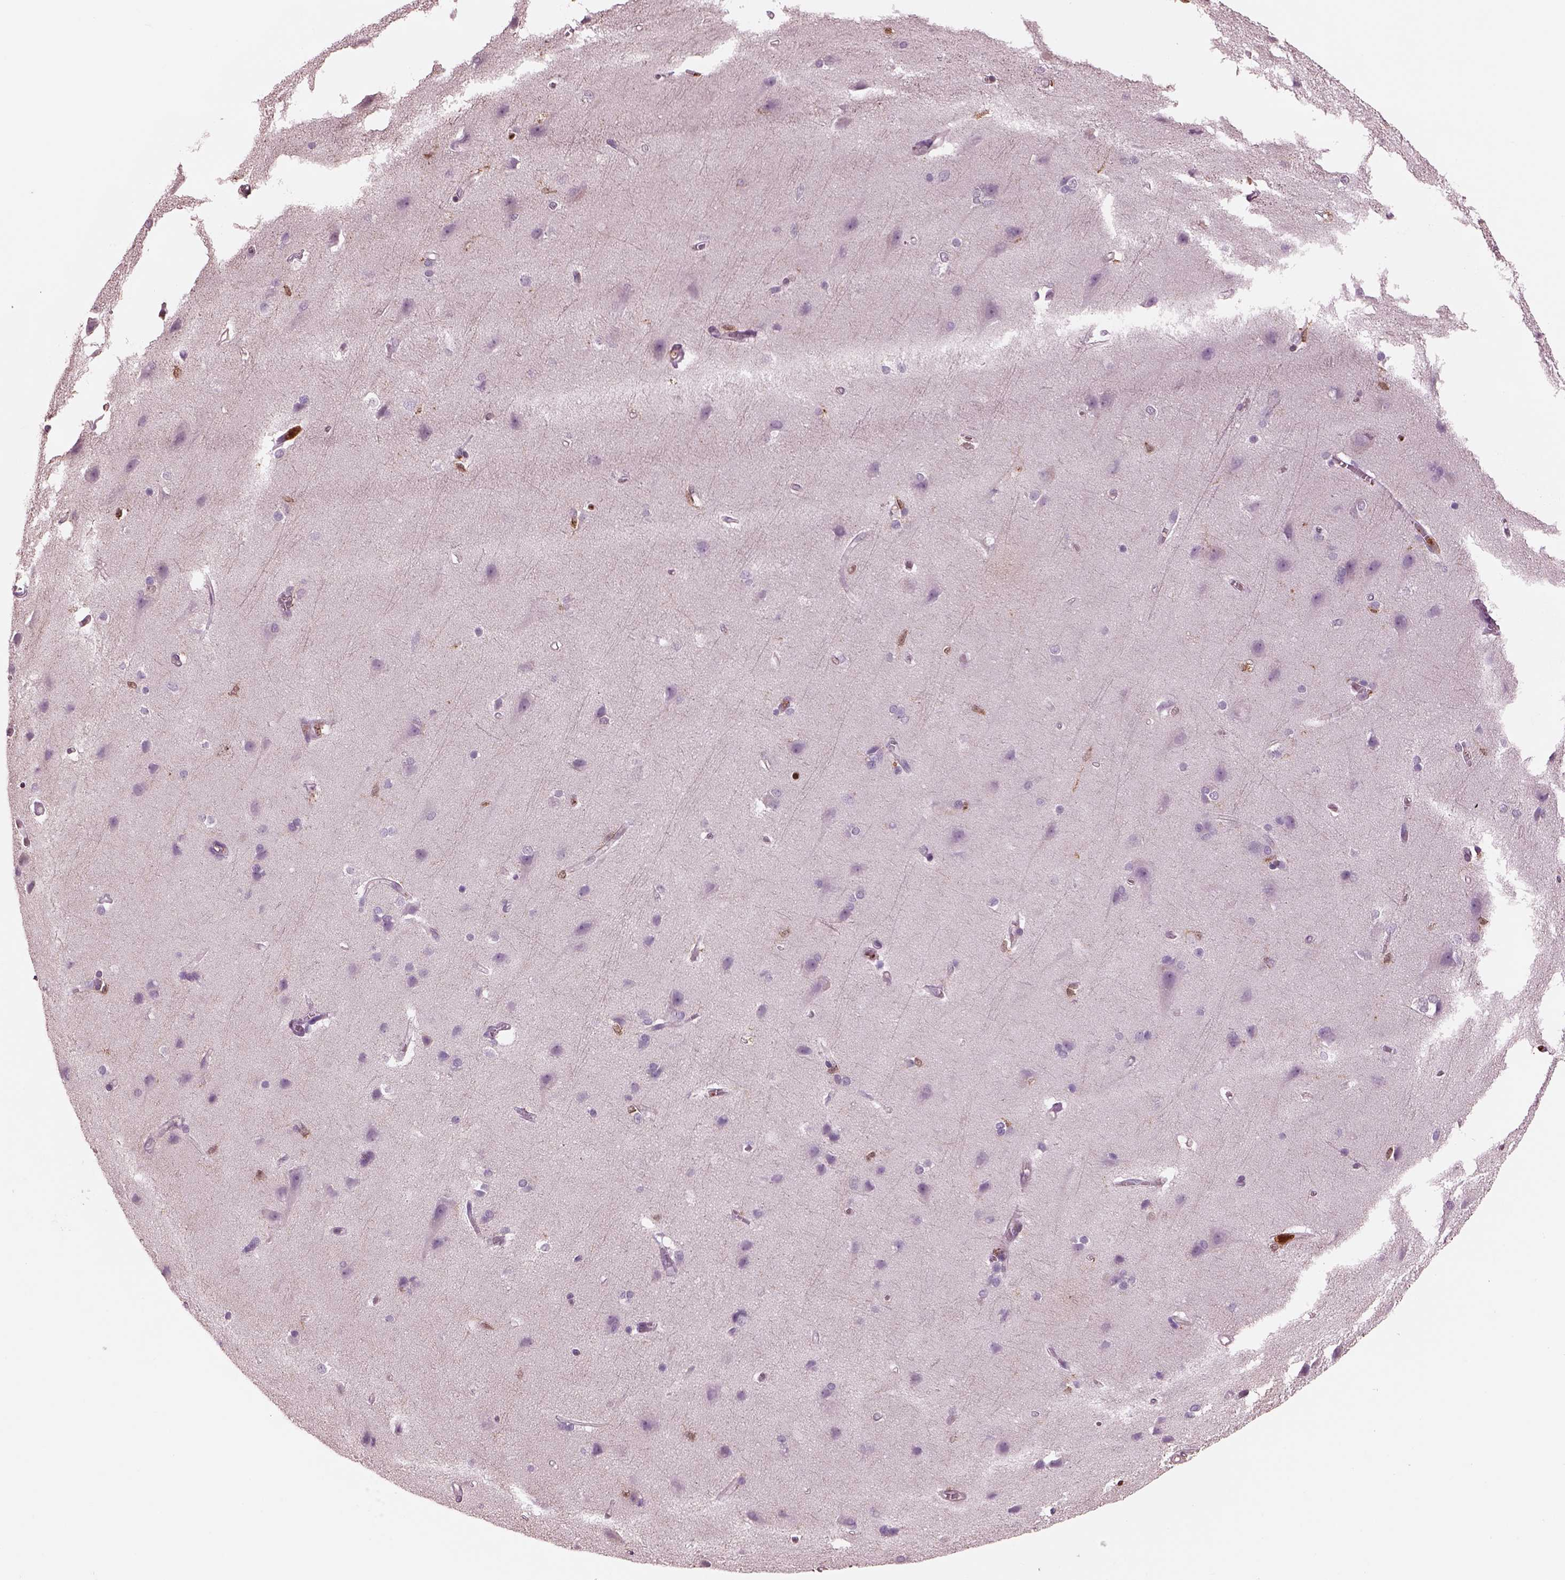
{"staining": {"intensity": "negative", "quantity": "none", "location": "none"}, "tissue": "cerebral cortex", "cell_type": "Endothelial cells", "image_type": "normal", "snomed": [{"axis": "morphology", "description": "Normal tissue, NOS"}, {"axis": "topography", "description": "Cerebral cortex"}], "caption": "The image reveals no significant expression in endothelial cells of cerebral cortex.", "gene": "IL31RA", "patient": {"sex": "male", "age": 37}}